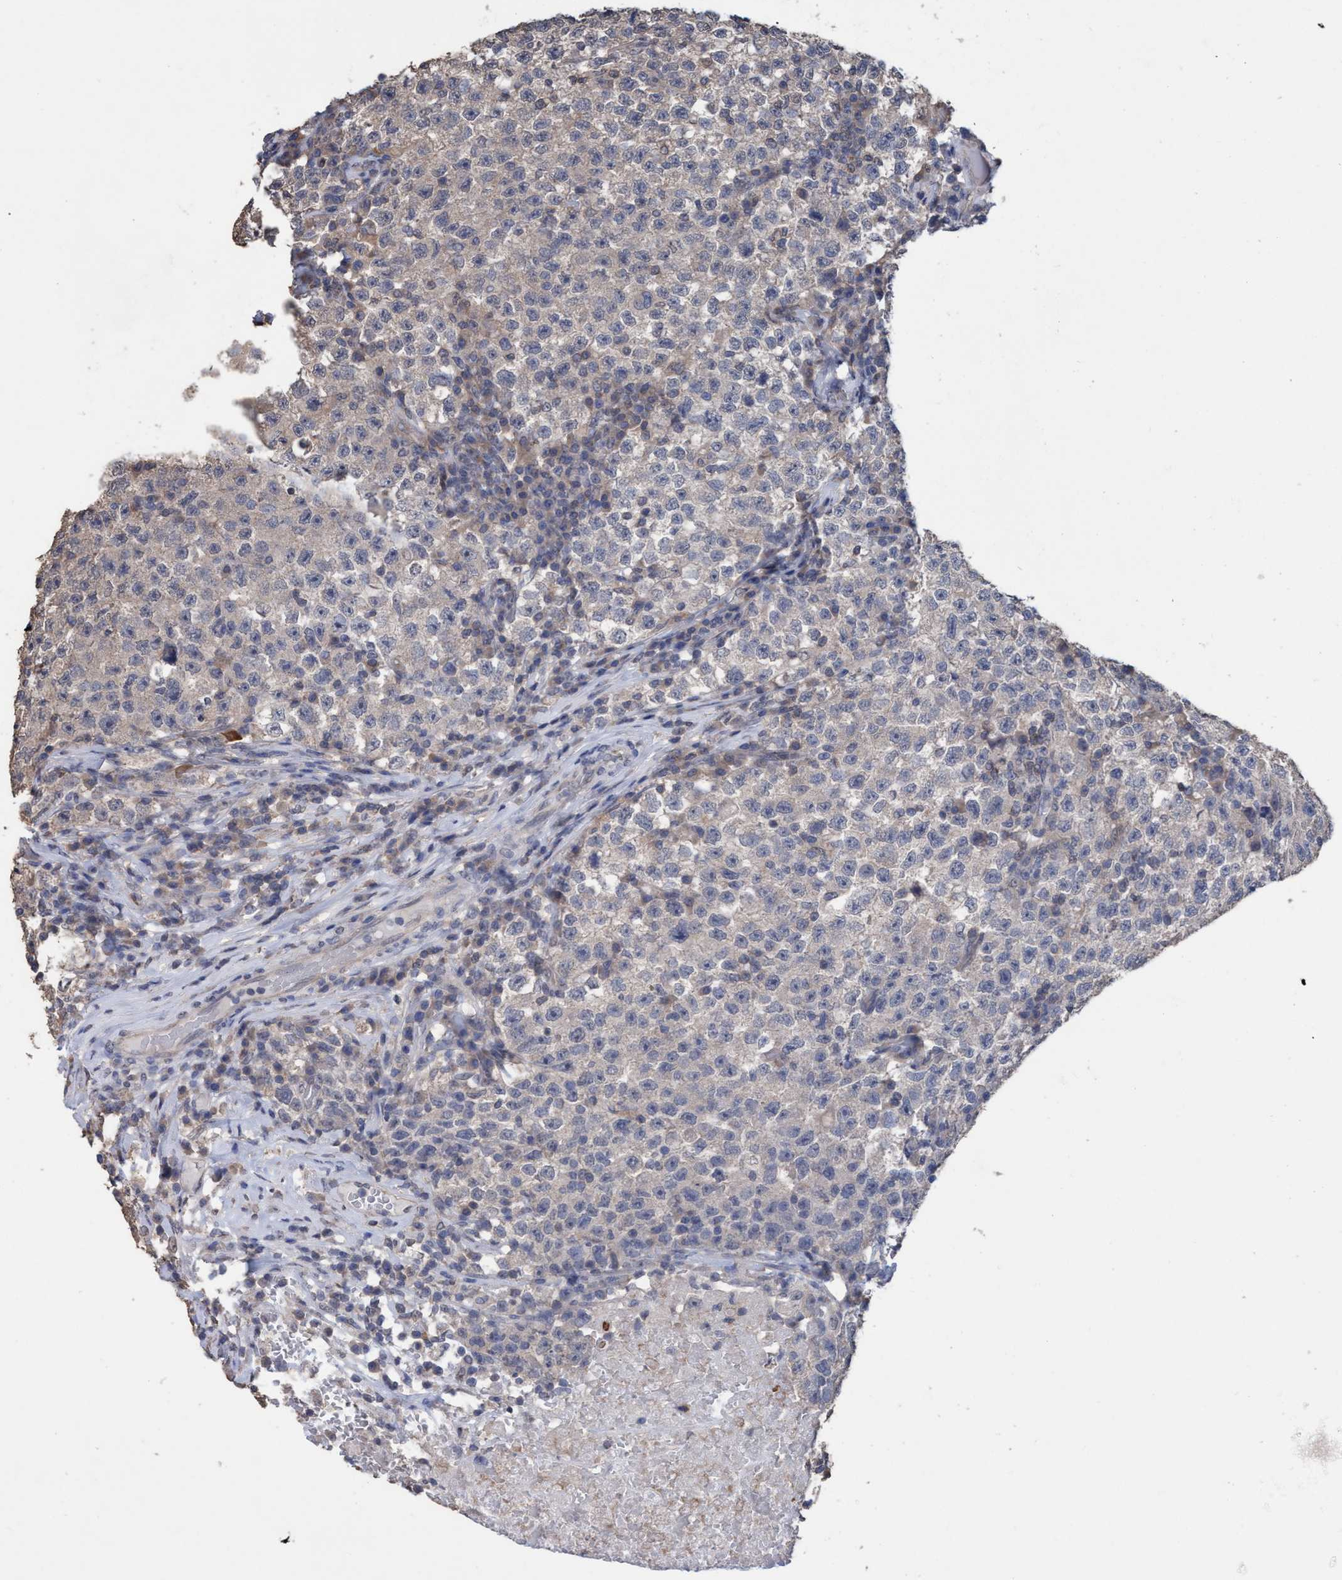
{"staining": {"intensity": "negative", "quantity": "none", "location": "none"}, "tissue": "testis cancer", "cell_type": "Tumor cells", "image_type": "cancer", "snomed": [{"axis": "morphology", "description": "Seminoma, NOS"}, {"axis": "topography", "description": "Testis"}], "caption": "Photomicrograph shows no protein positivity in tumor cells of testis seminoma tissue. (DAB (3,3'-diaminobenzidine) immunohistochemistry (IHC) visualized using brightfield microscopy, high magnification).", "gene": "GLOD4", "patient": {"sex": "male", "age": 22}}